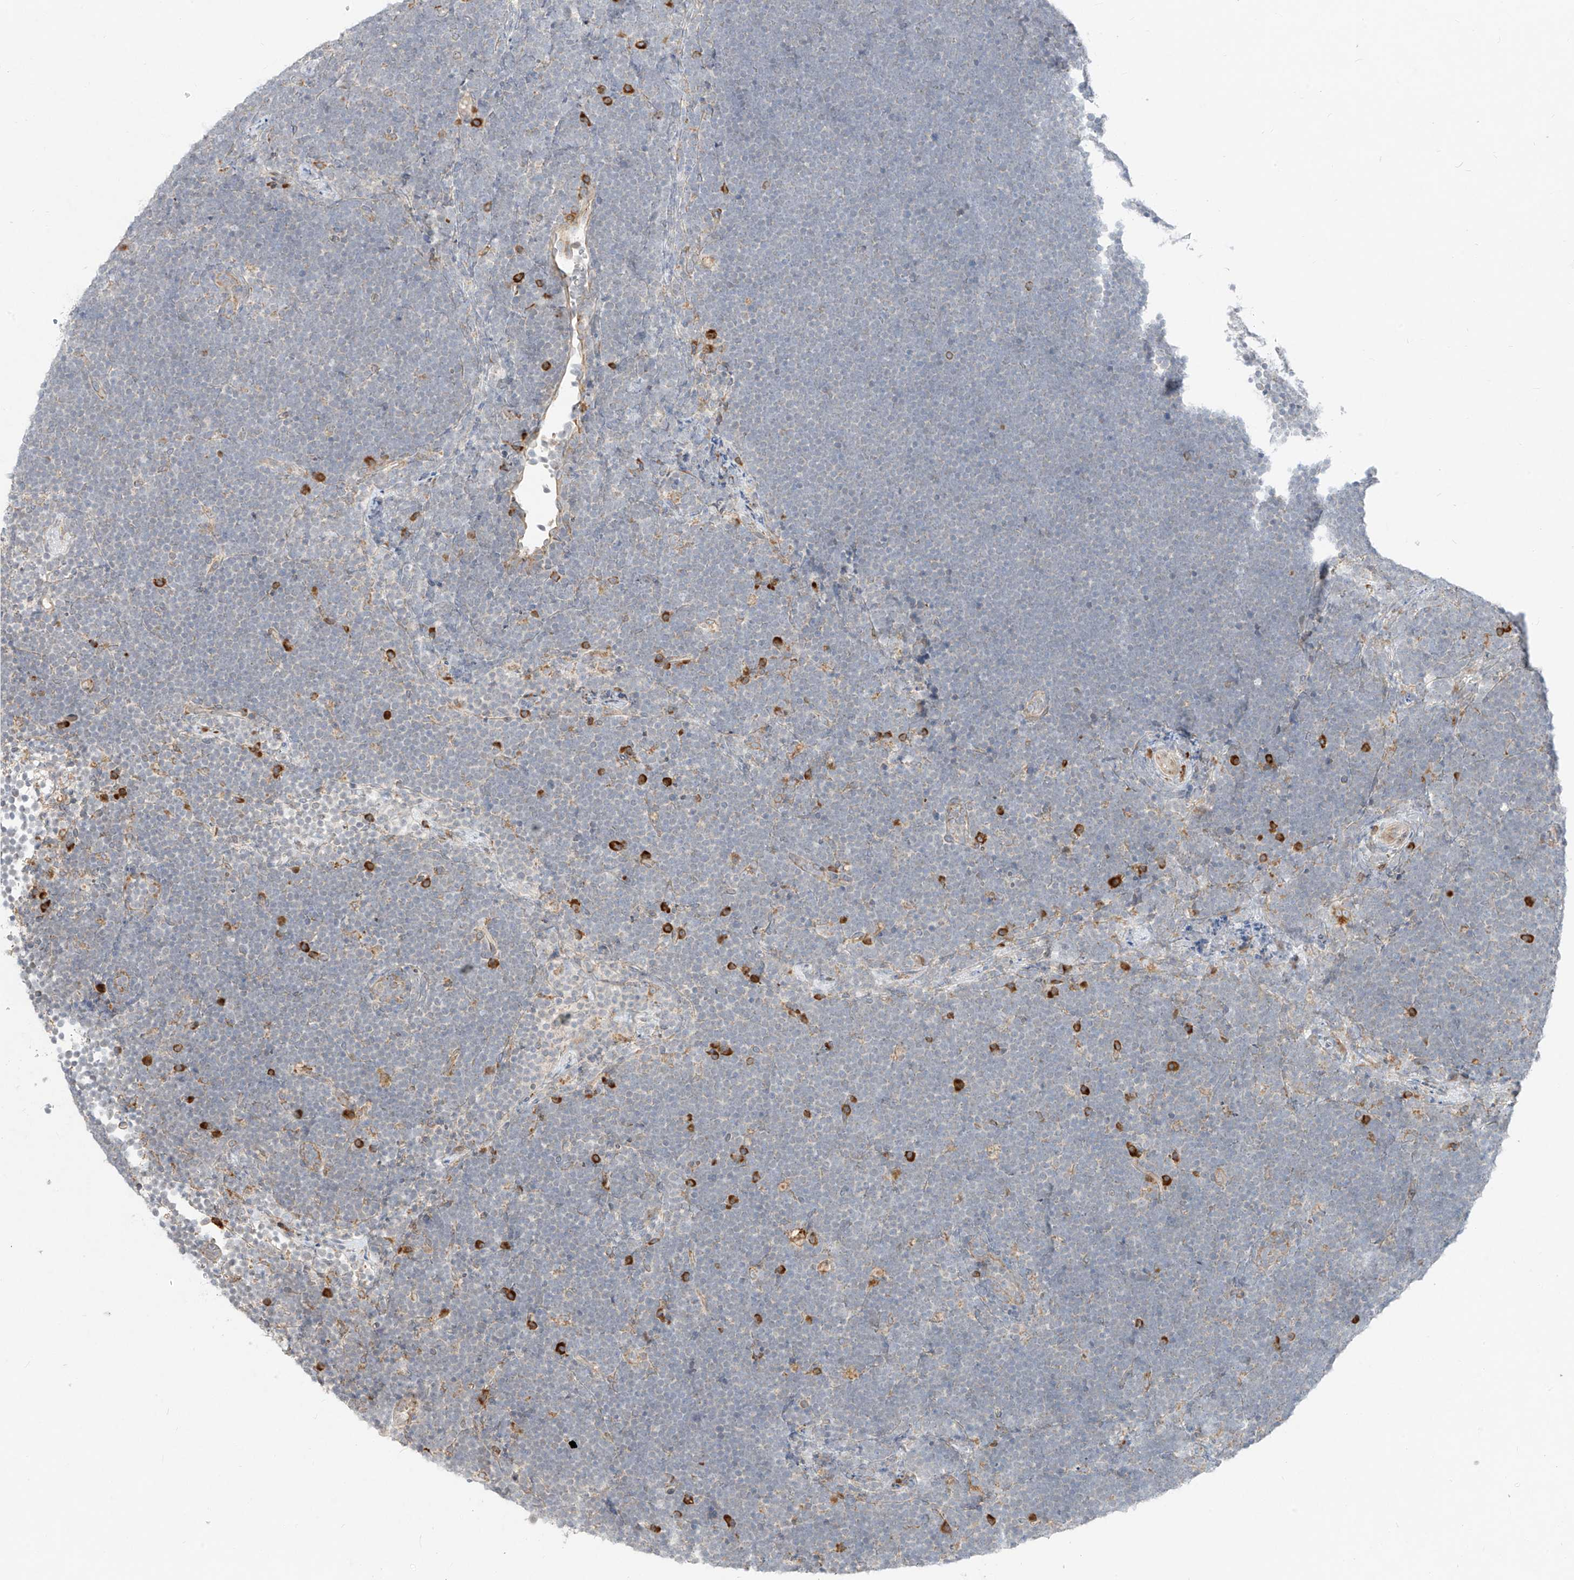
{"staining": {"intensity": "strong", "quantity": "<25%", "location": "cytoplasmic/membranous"}, "tissue": "lymphoma", "cell_type": "Tumor cells", "image_type": "cancer", "snomed": [{"axis": "morphology", "description": "Malignant lymphoma, non-Hodgkin's type, High grade"}, {"axis": "topography", "description": "Lymph node"}], "caption": "Lymphoma was stained to show a protein in brown. There is medium levels of strong cytoplasmic/membranous staining in about <25% of tumor cells.", "gene": "STT3A", "patient": {"sex": "male", "age": 13}}